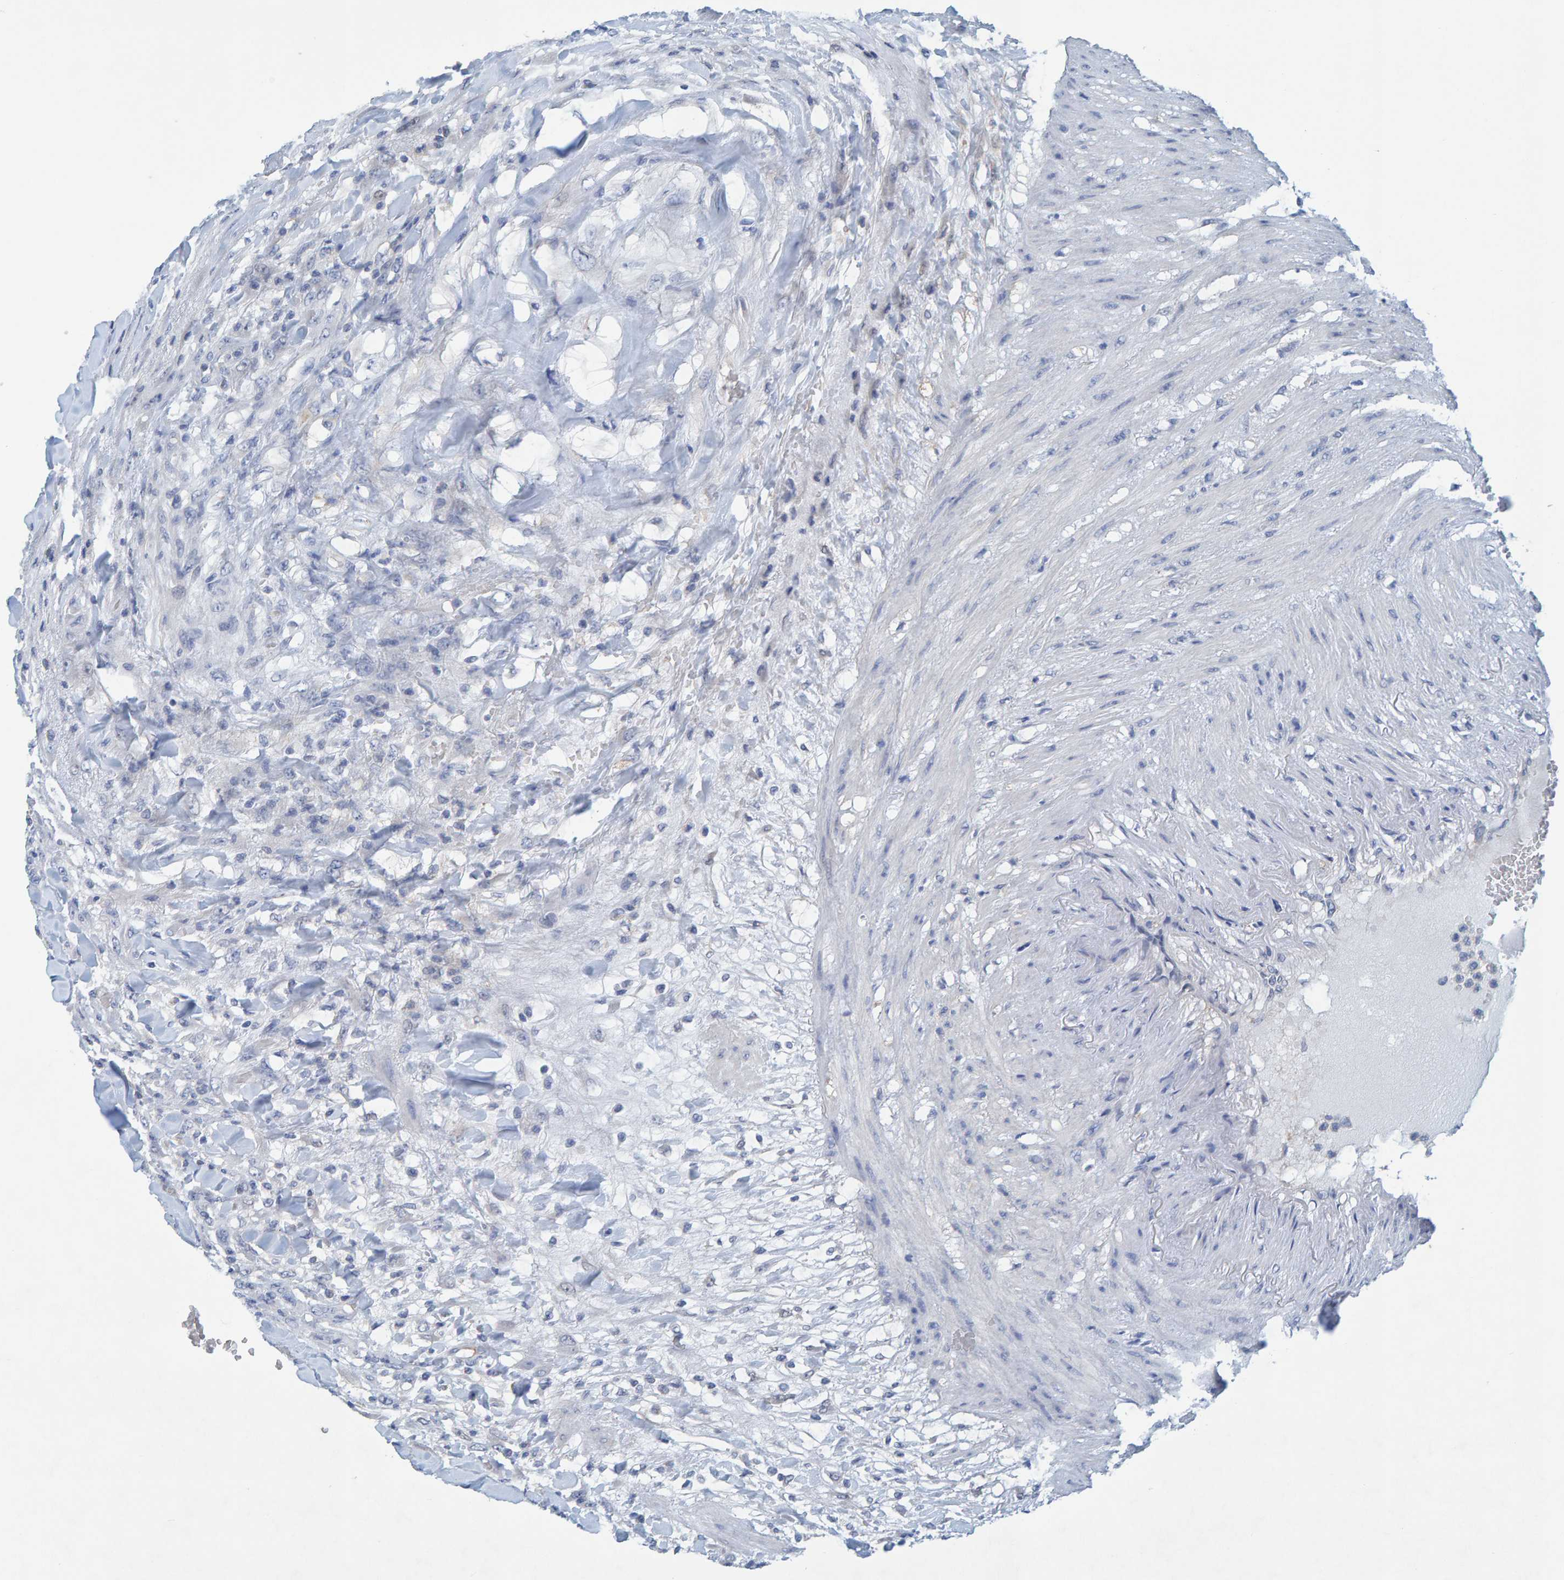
{"staining": {"intensity": "negative", "quantity": "none", "location": "none"}, "tissue": "testis cancer", "cell_type": "Tumor cells", "image_type": "cancer", "snomed": [{"axis": "morphology", "description": "Seminoma, NOS"}, {"axis": "topography", "description": "Testis"}], "caption": "DAB immunohistochemical staining of testis cancer (seminoma) exhibits no significant positivity in tumor cells.", "gene": "ALAD", "patient": {"sex": "male", "age": 59}}